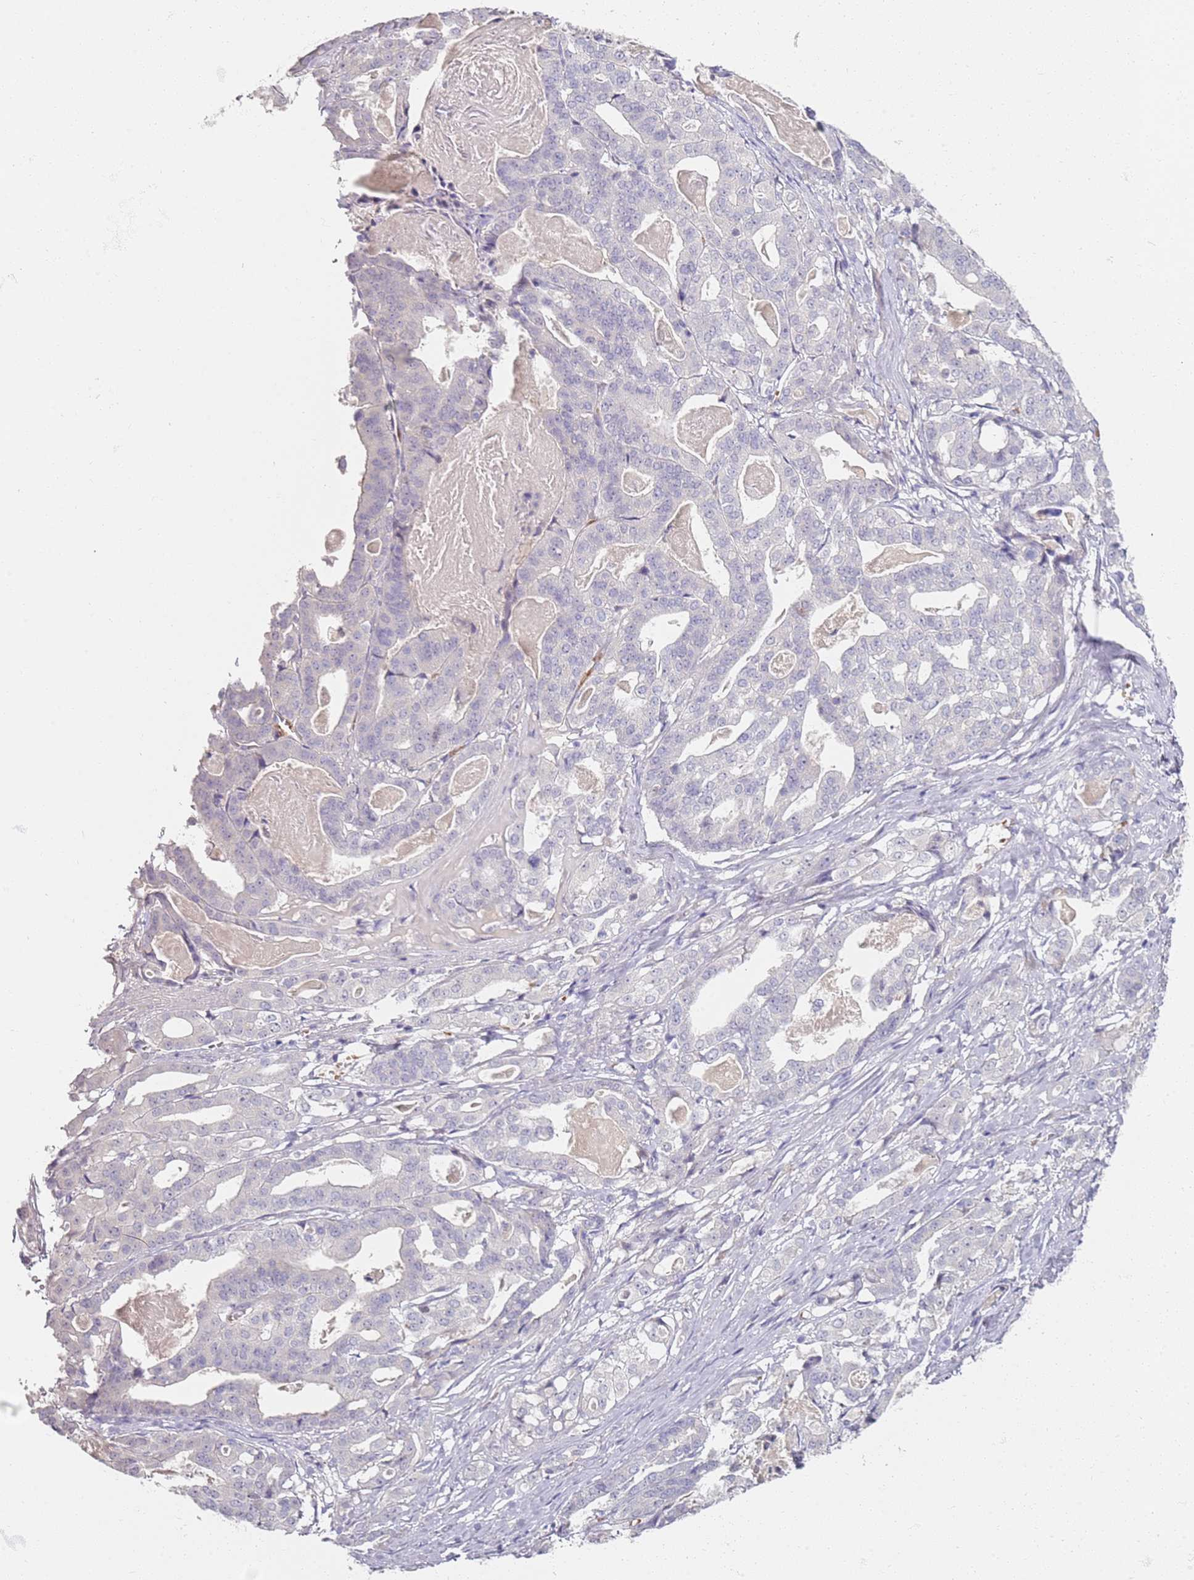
{"staining": {"intensity": "negative", "quantity": "none", "location": "none"}, "tissue": "stomach cancer", "cell_type": "Tumor cells", "image_type": "cancer", "snomed": [{"axis": "morphology", "description": "Adenocarcinoma, NOS"}, {"axis": "topography", "description": "Stomach"}], "caption": "There is no significant positivity in tumor cells of adenocarcinoma (stomach).", "gene": "CD40LG", "patient": {"sex": "male", "age": 48}}